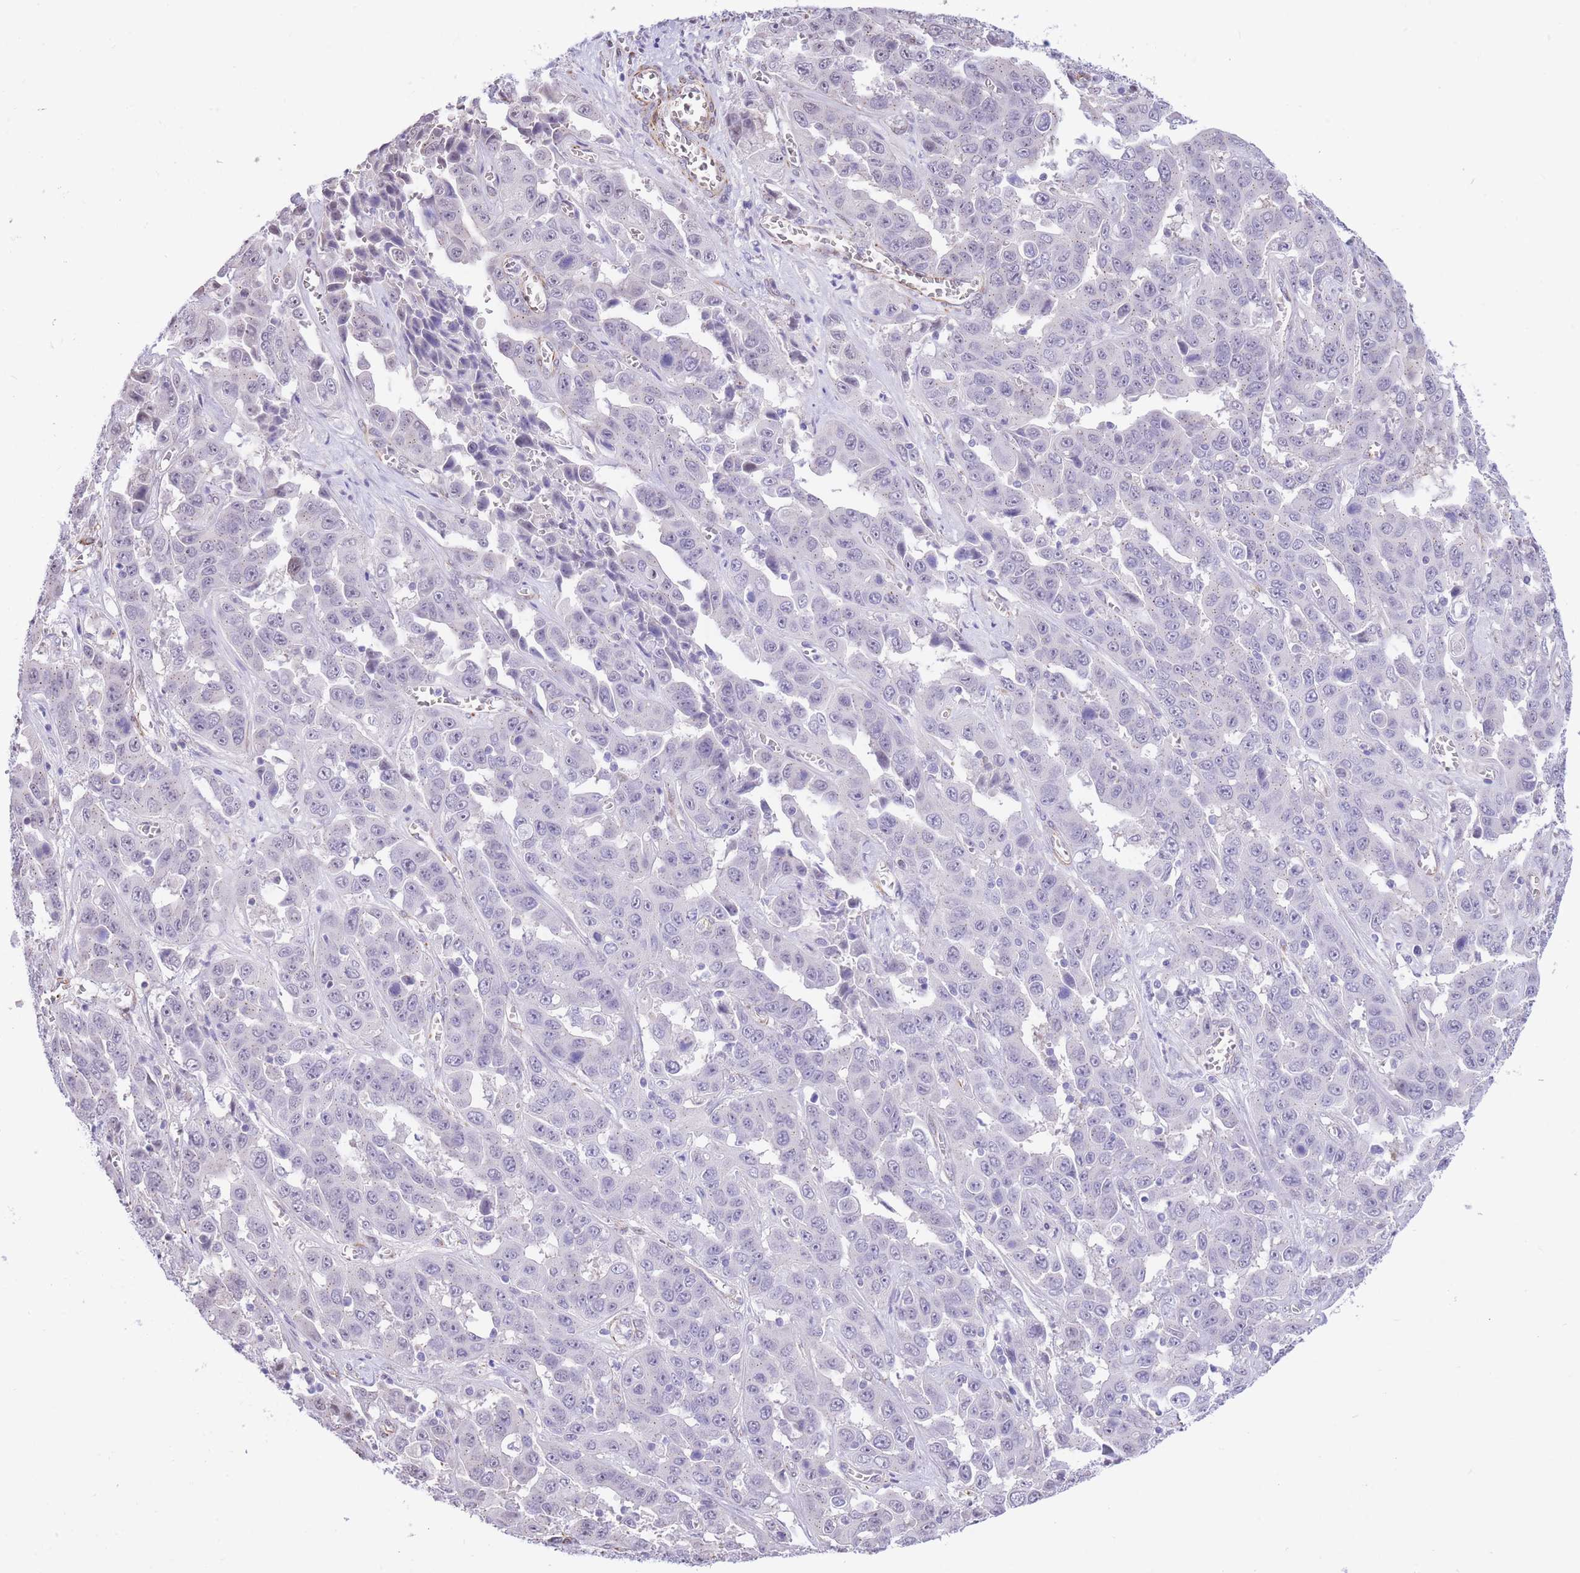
{"staining": {"intensity": "negative", "quantity": "none", "location": "none"}, "tissue": "liver cancer", "cell_type": "Tumor cells", "image_type": "cancer", "snomed": [{"axis": "morphology", "description": "Cholangiocarcinoma"}, {"axis": "topography", "description": "Liver"}], "caption": "The histopathology image exhibits no significant positivity in tumor cells of liver cancer.", "gene": "PSG8", "patient": {"sex": "female", "age": 52}}